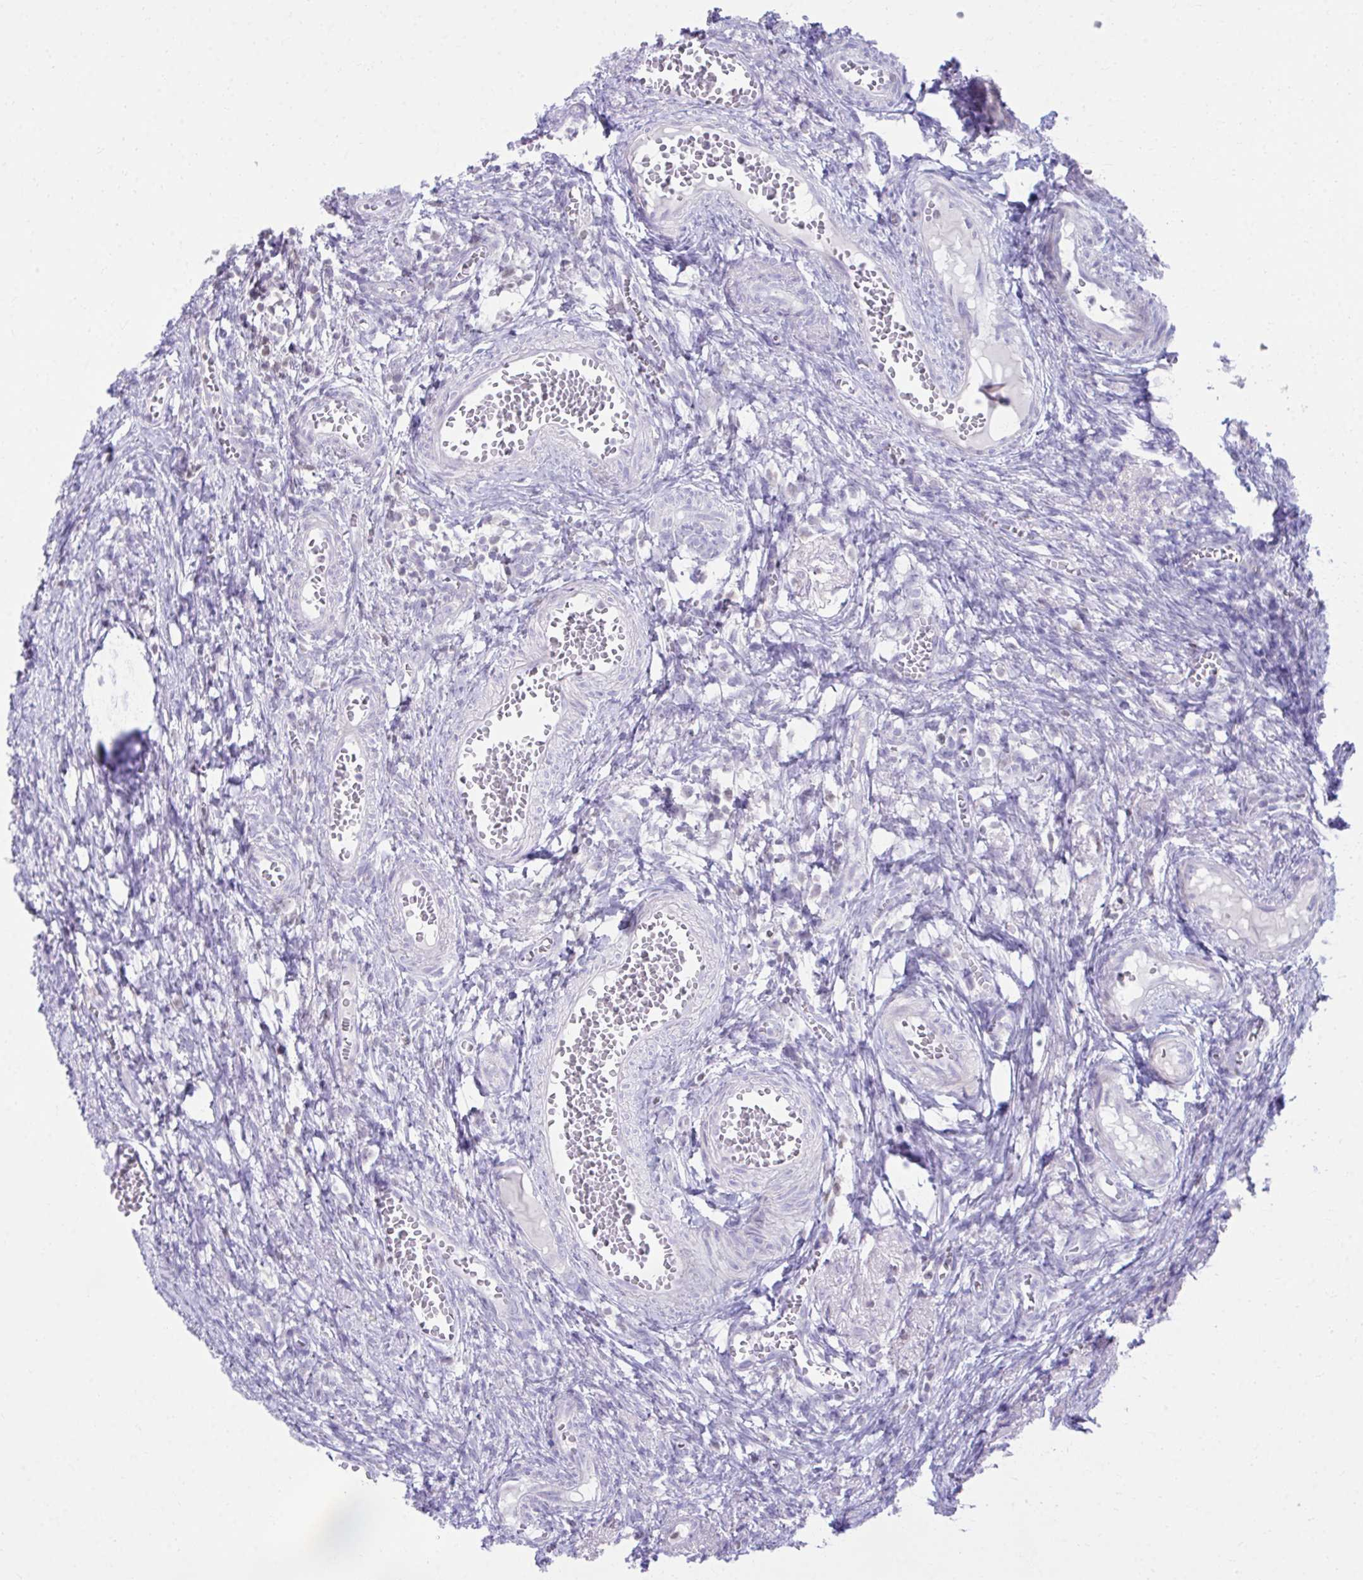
{"staining": {"intensity": "negative", "quantity": "none", "location": "none"}, "tissue": "ovary", "cell_type": "Ovarian stroma cells", "image_type": "normal", "snomed": [{"axis": "morphology", "description": "Normal tissue, NOS"}, {"axis": "topography", "description": "Ovary"}], "caption": "Immunohistochemistry of benign ovary reveals no positivity in ovarian stroma cells.", "gene": "OR7A5", "patient": {"sex": "female", "age": 41}}